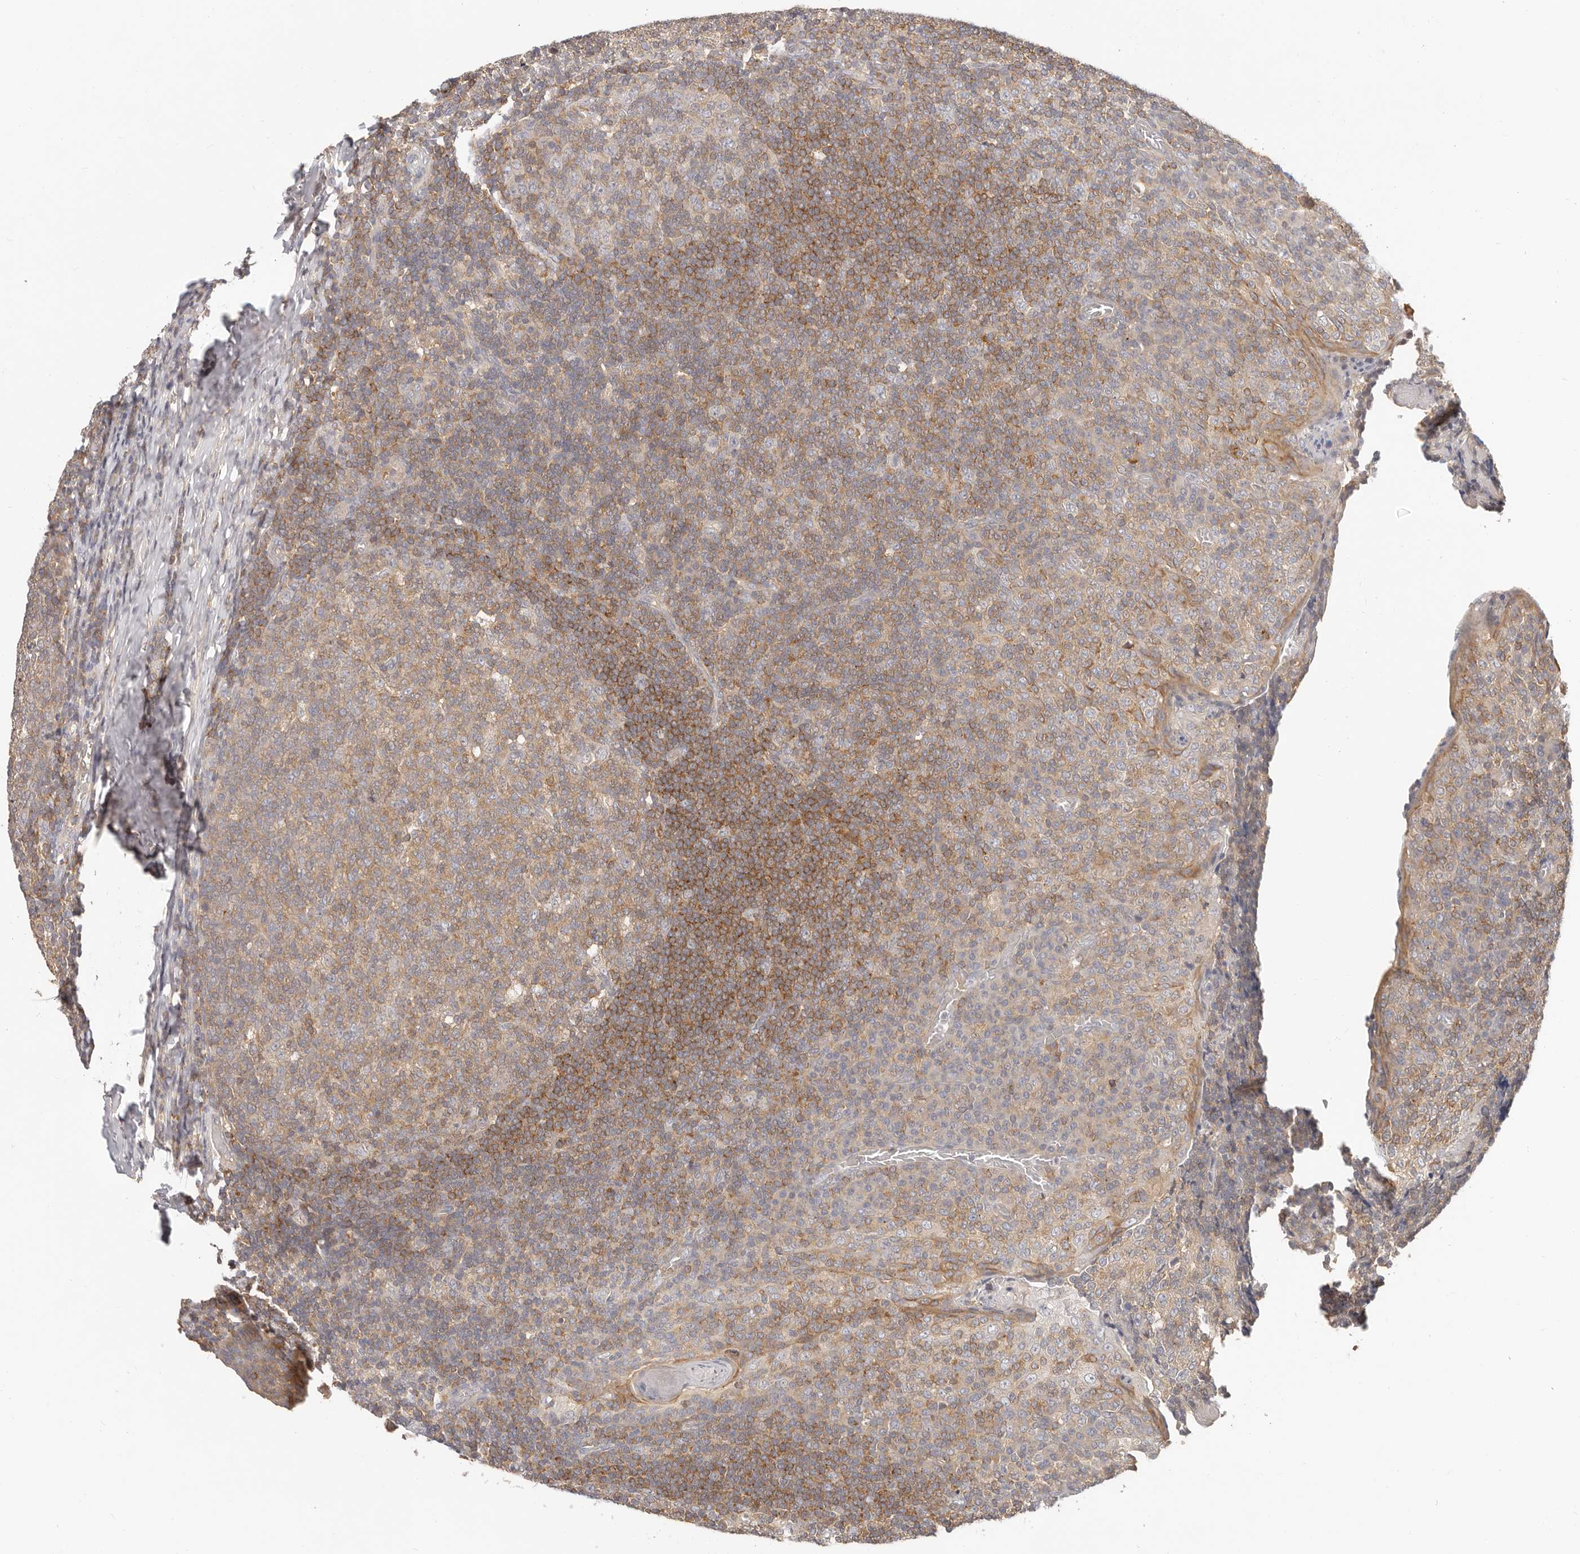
{"staining": {"intensity": "weak", "quantity": ">75%", "location": "cytoplasmic/membranous"}, "tissue": "tonsil", "cell_type": "Germinal center cells", "image_type": "normal", "snomed": [{"axis": "morphology", "description": "Normal tissue, NOS"}, {"axis": "topography", "description": "Tonsil"}], "caption": "Tonsil stained for a protein (brown) displays weak cytoplasmic/membranous positive staining in approximately >75% of germinal center cells.", "gene": "DTNBP1", "patient": {"sex": "female", "age": 19}}